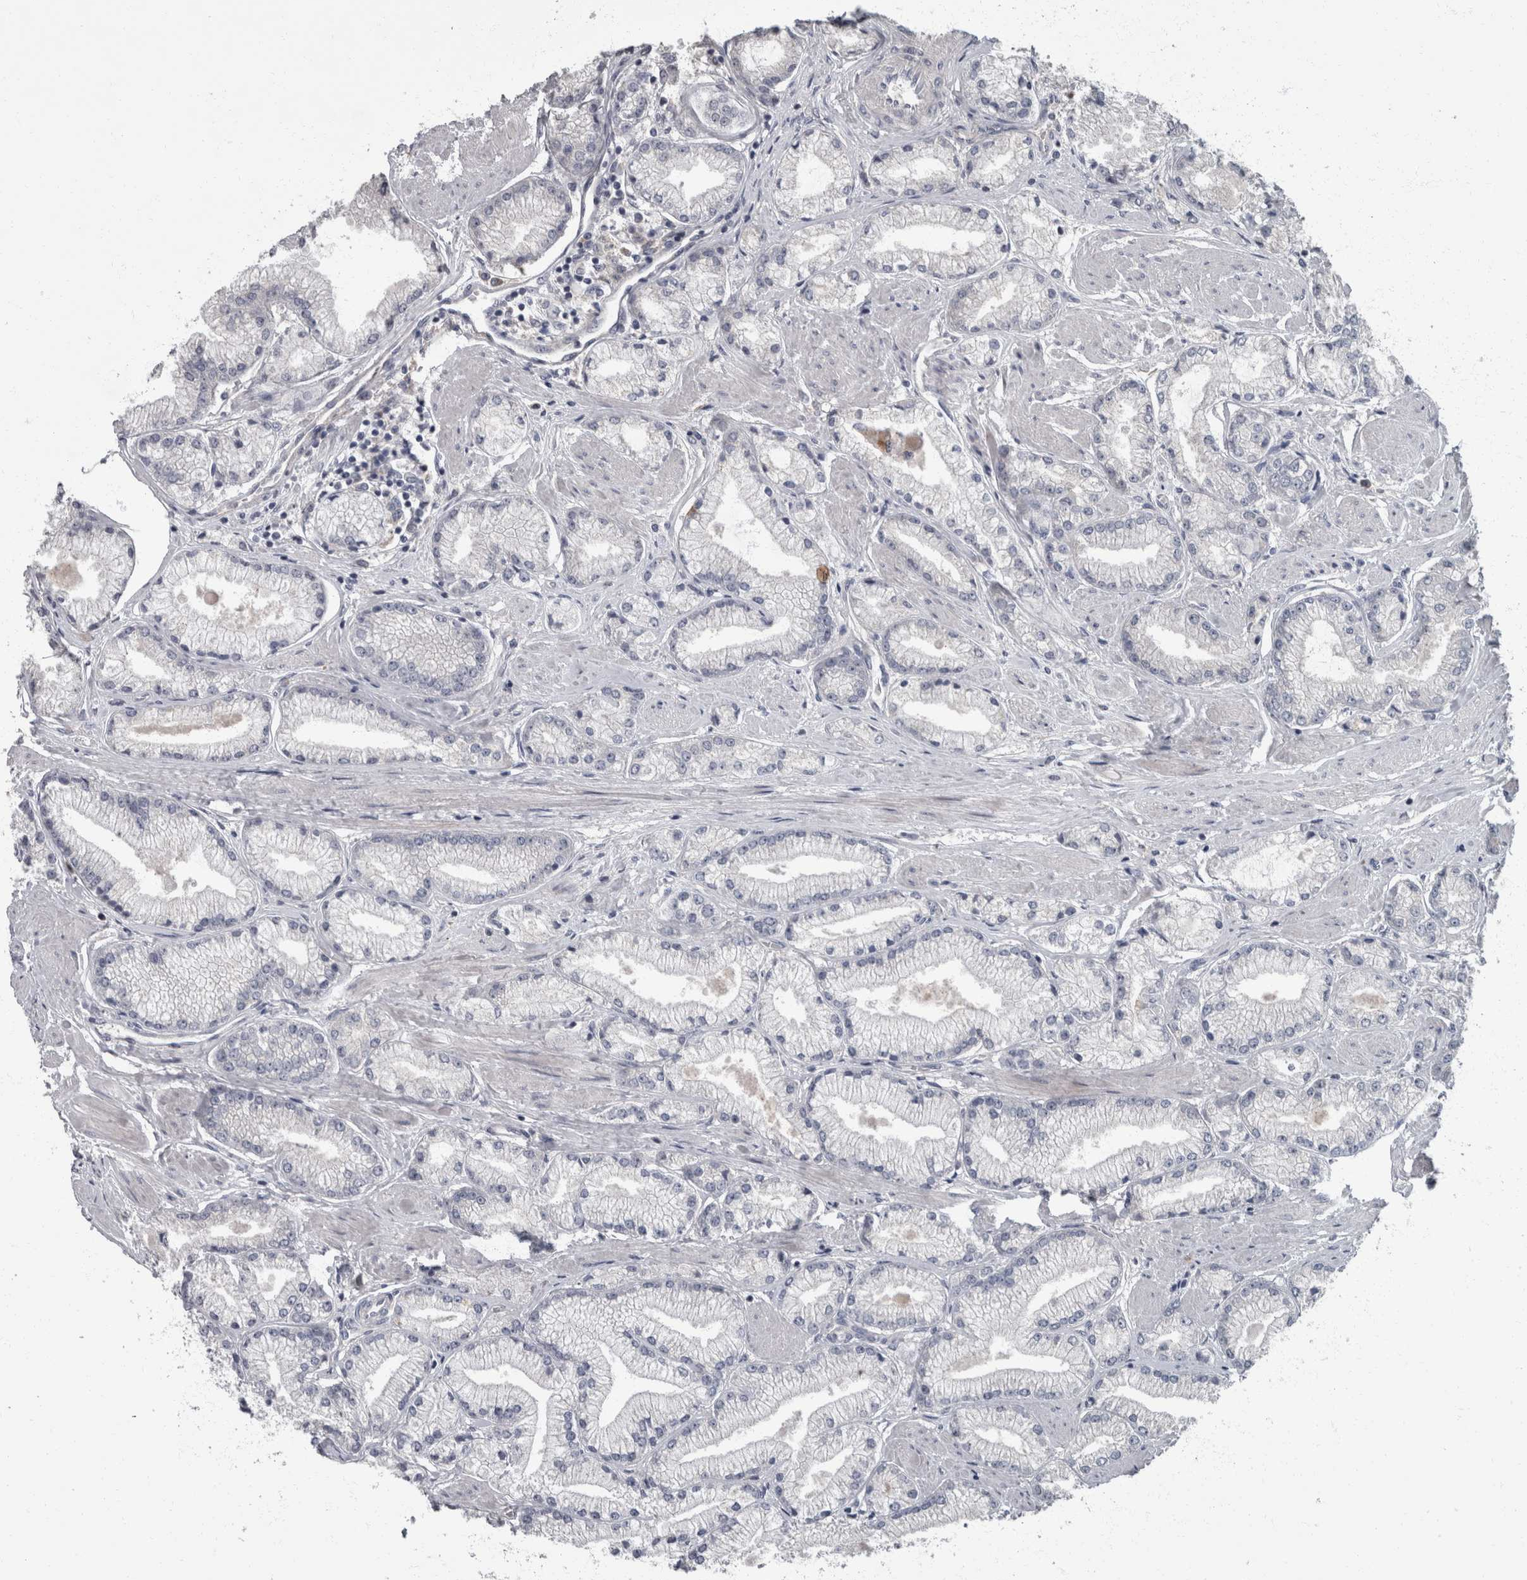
{"staining": {"intensity": "negative", "quantity": "none", "location": "none"}, "tissue": "prostate cancer", "cell_type": "Tumor cells", "image_type": "cancer", "snomed": [{"axis": "morphology", "description": "Adenocarcinoma, High grade"}, {"axis": "topography", "description": "Prostate"}], "caption": "Photomicrograph shows no protein staining in tumor cells of prostate cancer tissue.", "gene": "CDC42BPG", "patient": {"sex": "male", "age": 50}}